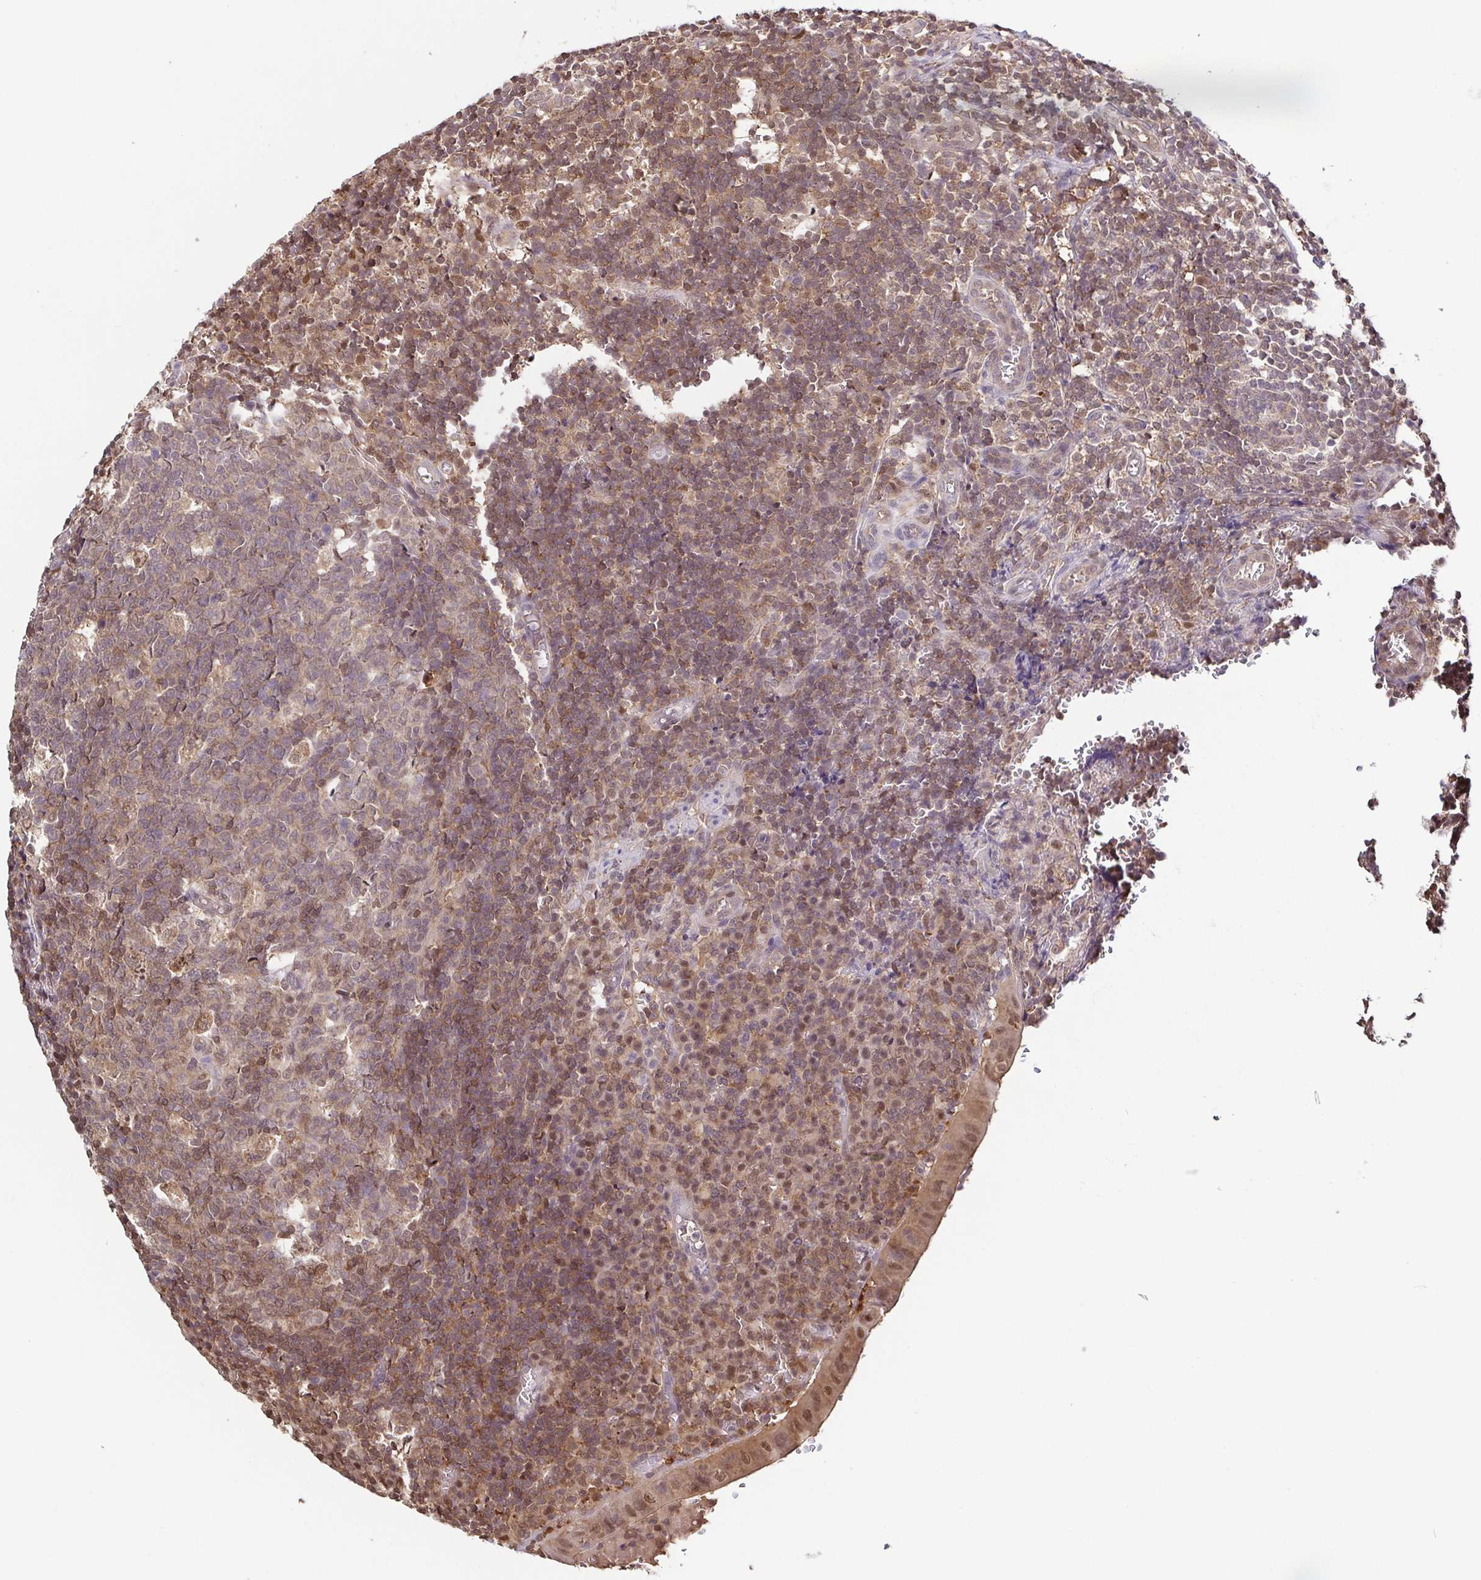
{"staining": {"intensity": "moderate", "quantity": ">75%", "location": "cytoplasmic/membranous,nuclear"}, "tissue": "appendix", "cell_type": "Glandular cells", "image_type": "normal", "snomed": [{"axis": "morphology", "description": "Normal tissue, NOS"}, {"axis": "topography", "description": "Appendix"}], "caption": "Protein staining shows moderate cytoplasmic/membranous,nuclear positivity in about >75% of glandular cells in normal appendix. (Brightfield microscopy of DAB IHC at high magnification).", "gene": "PSMB9", "patient": {"sex": "male", "age": 18}}